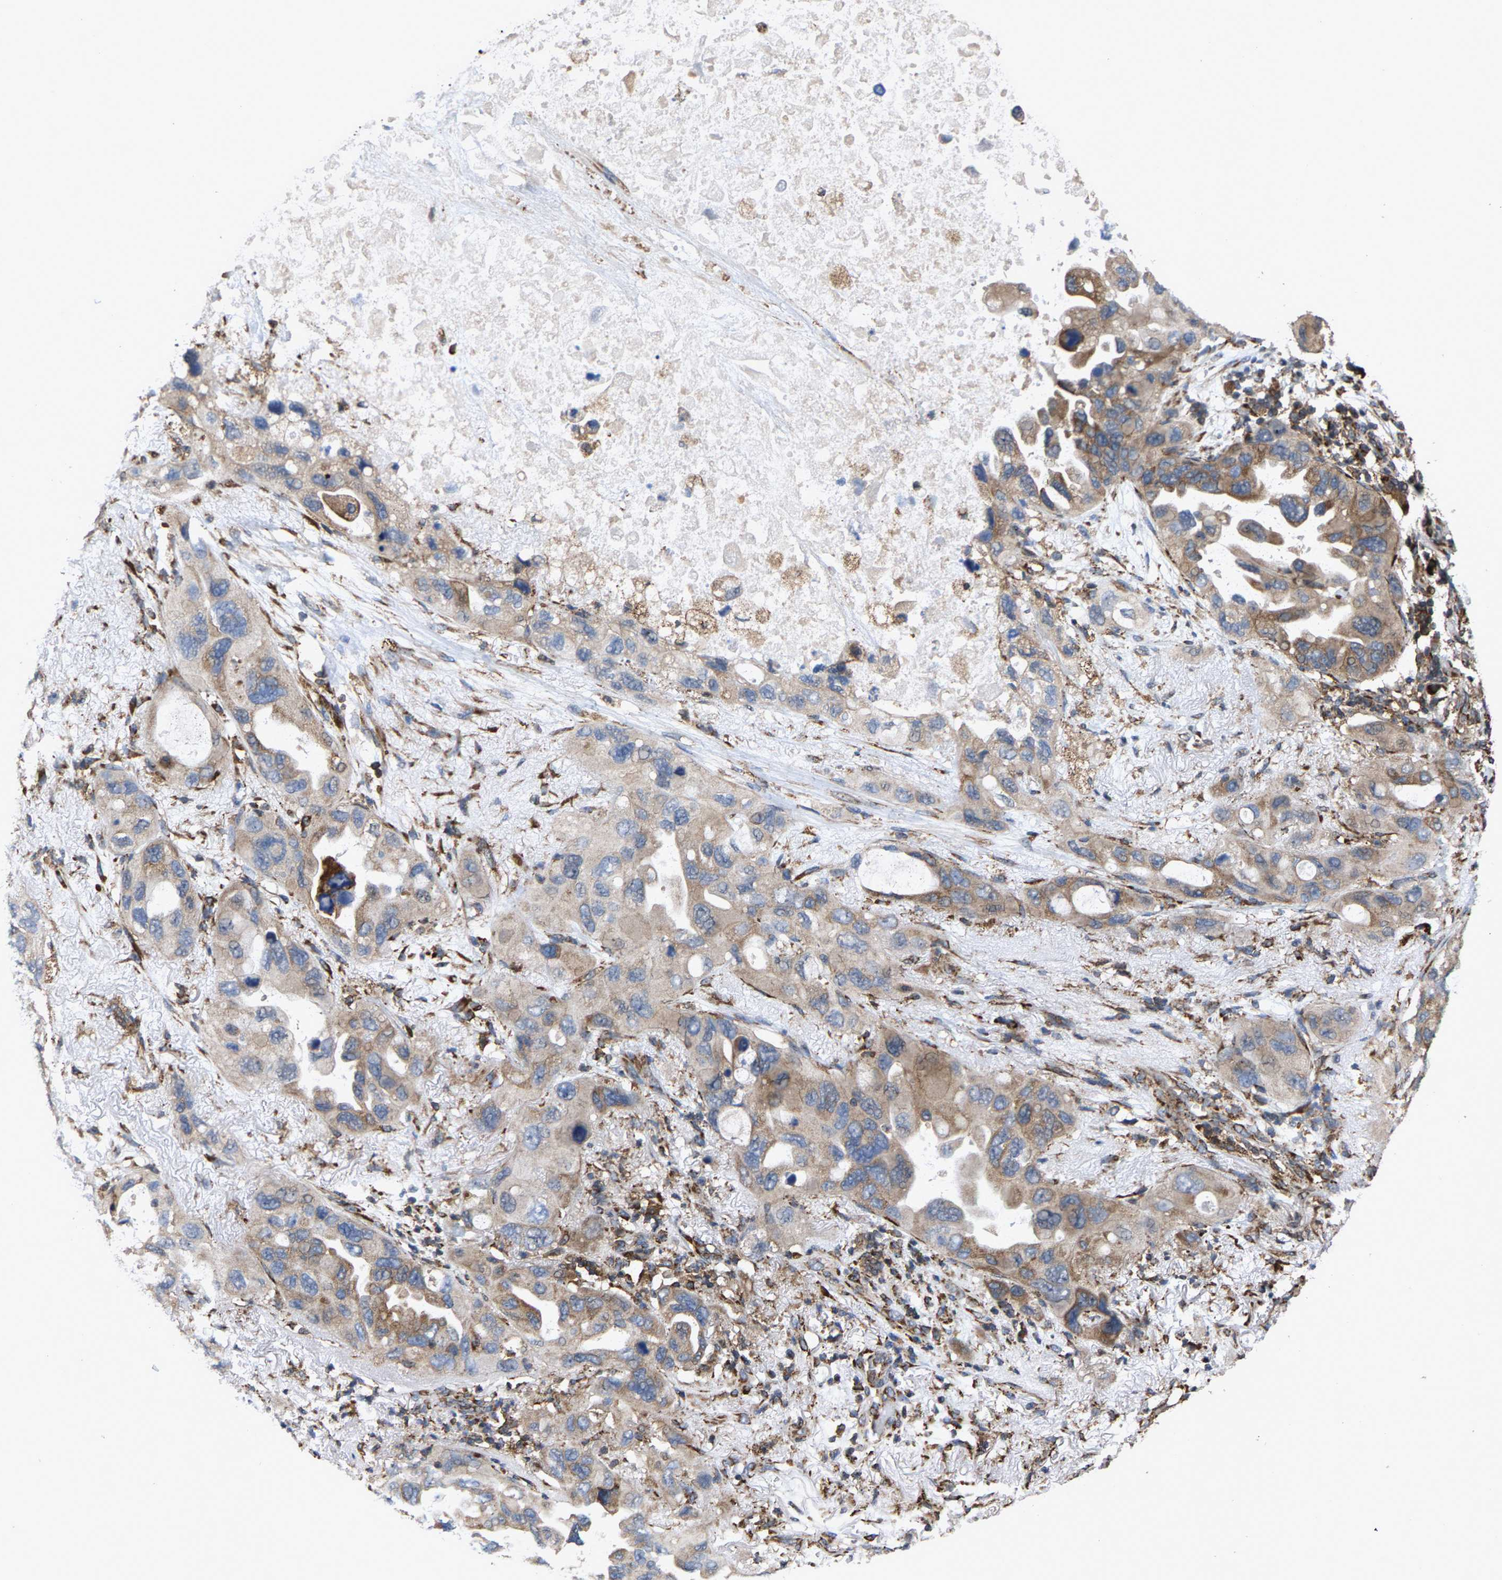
{"staining": {"intensity": "moderate", "quantity": "25%-75%", "location": "cytoplasmic/membranous"}, "tissue": "lung cancer", "cell_type": "Tumor cells", "image_type": "cancer", "snomed": [{"axis": "morphology", "description": "Squamous cell carcinoma, NOS"}, {"axis": "topography", "description": "Lung"}], "caption": "Protein expression analysis of lung cancer exhibits moderate cytoplasmic/membranous expression in about 25%-75% of tumor cells. (IHC, brightfield microscopy, high magnification).", "gene": "FGD3", "patient": {"sex": "female", "age": 73}}